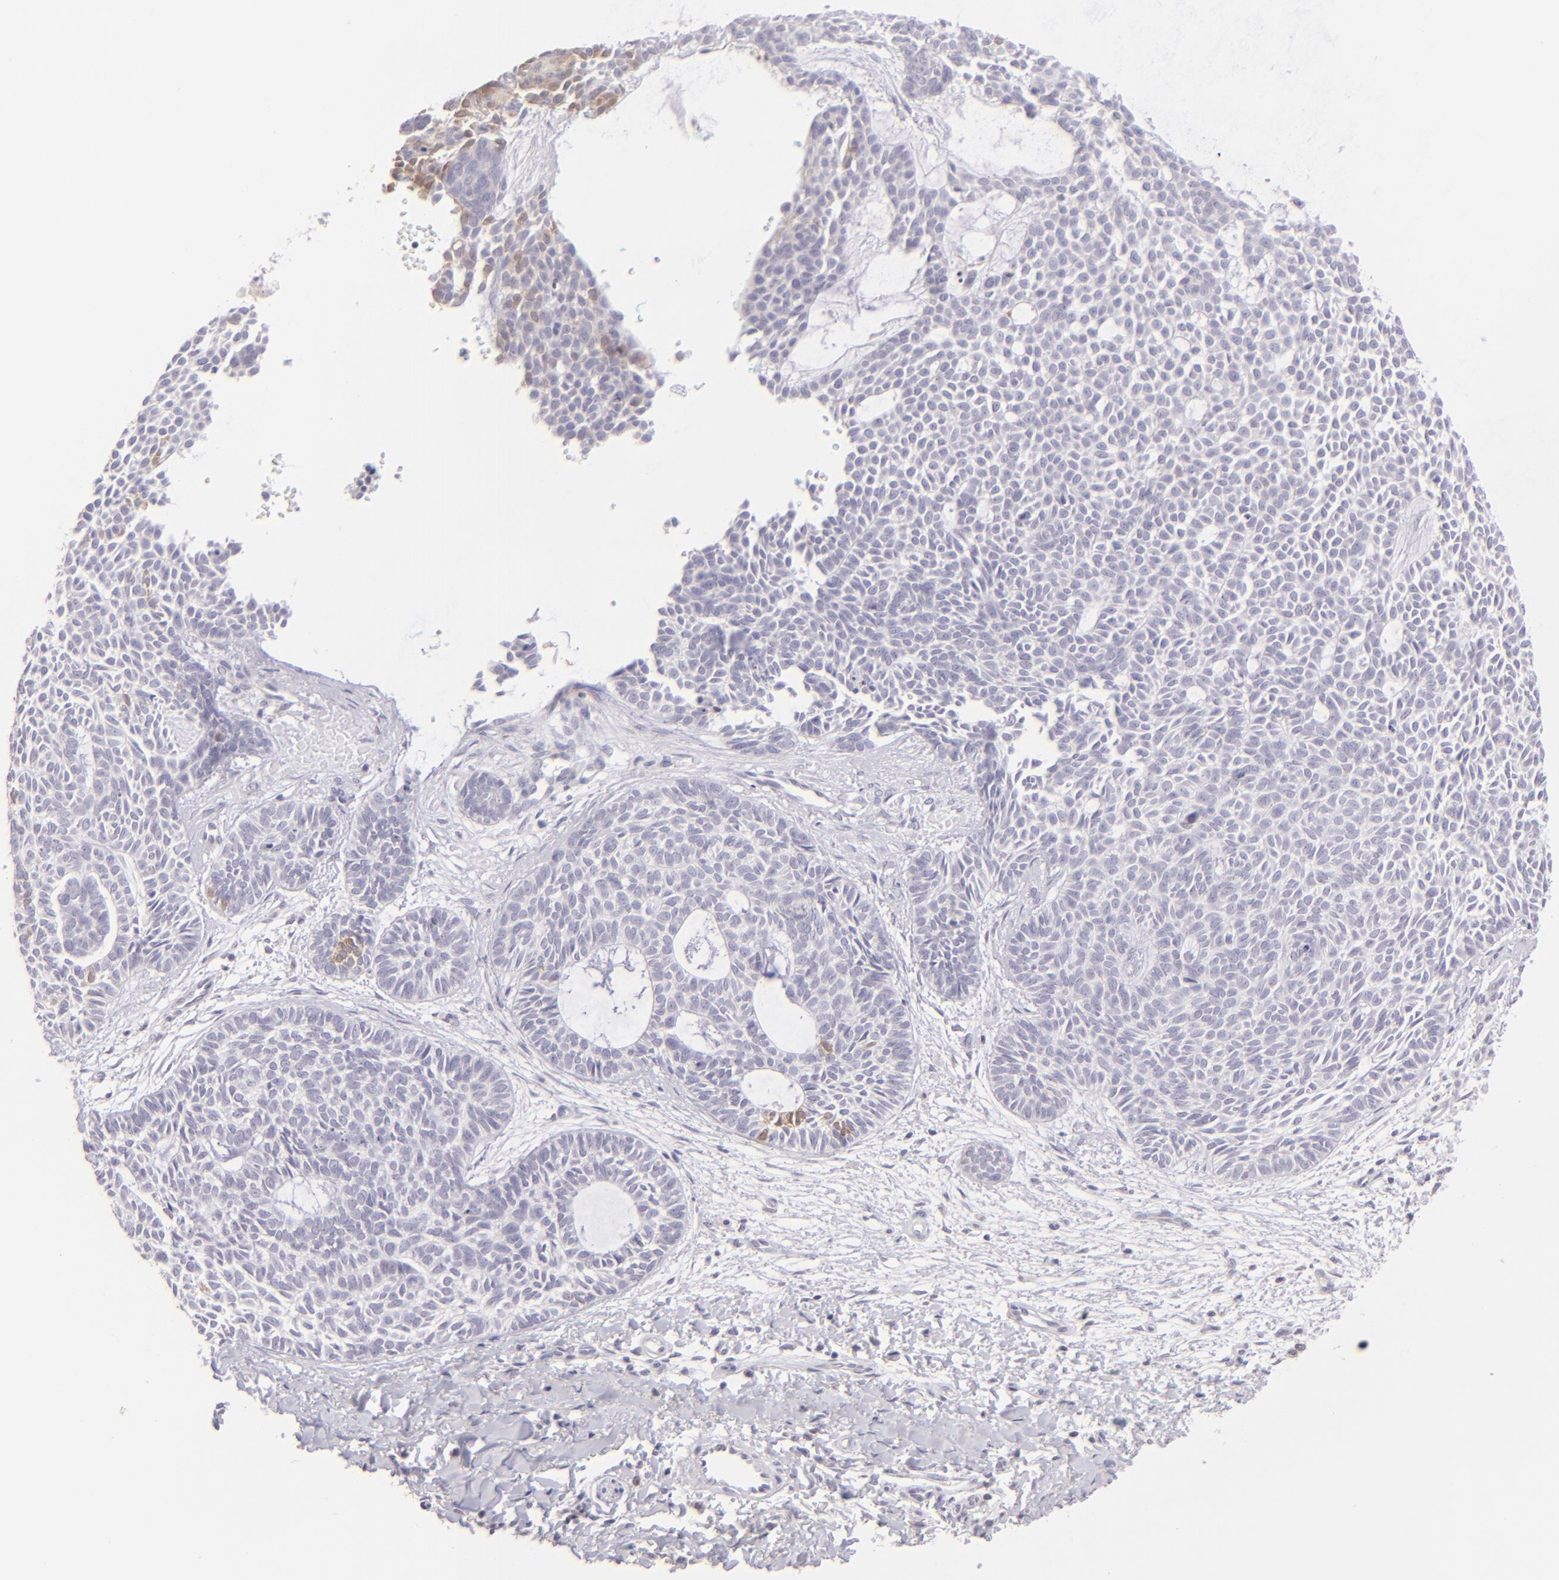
{"staining": {"intensity": "weak", "quantity": "<25%", "location": "cytoplasmic/membranous"}, "tissue": "skin cancer", "cell_type": "Tumor cells", "image_type": "cancer", "snomed": [{"axis": "morphology", "description": "Basal cell carcinoma"}, {"axis": "topography", "description": "Skin"}], "caption": "There is no significant positivity in tumor cells of basal cell carcinoma (skin).", "gene": "MAGEA1", "patient": {"sex": "male", "age": 75}}